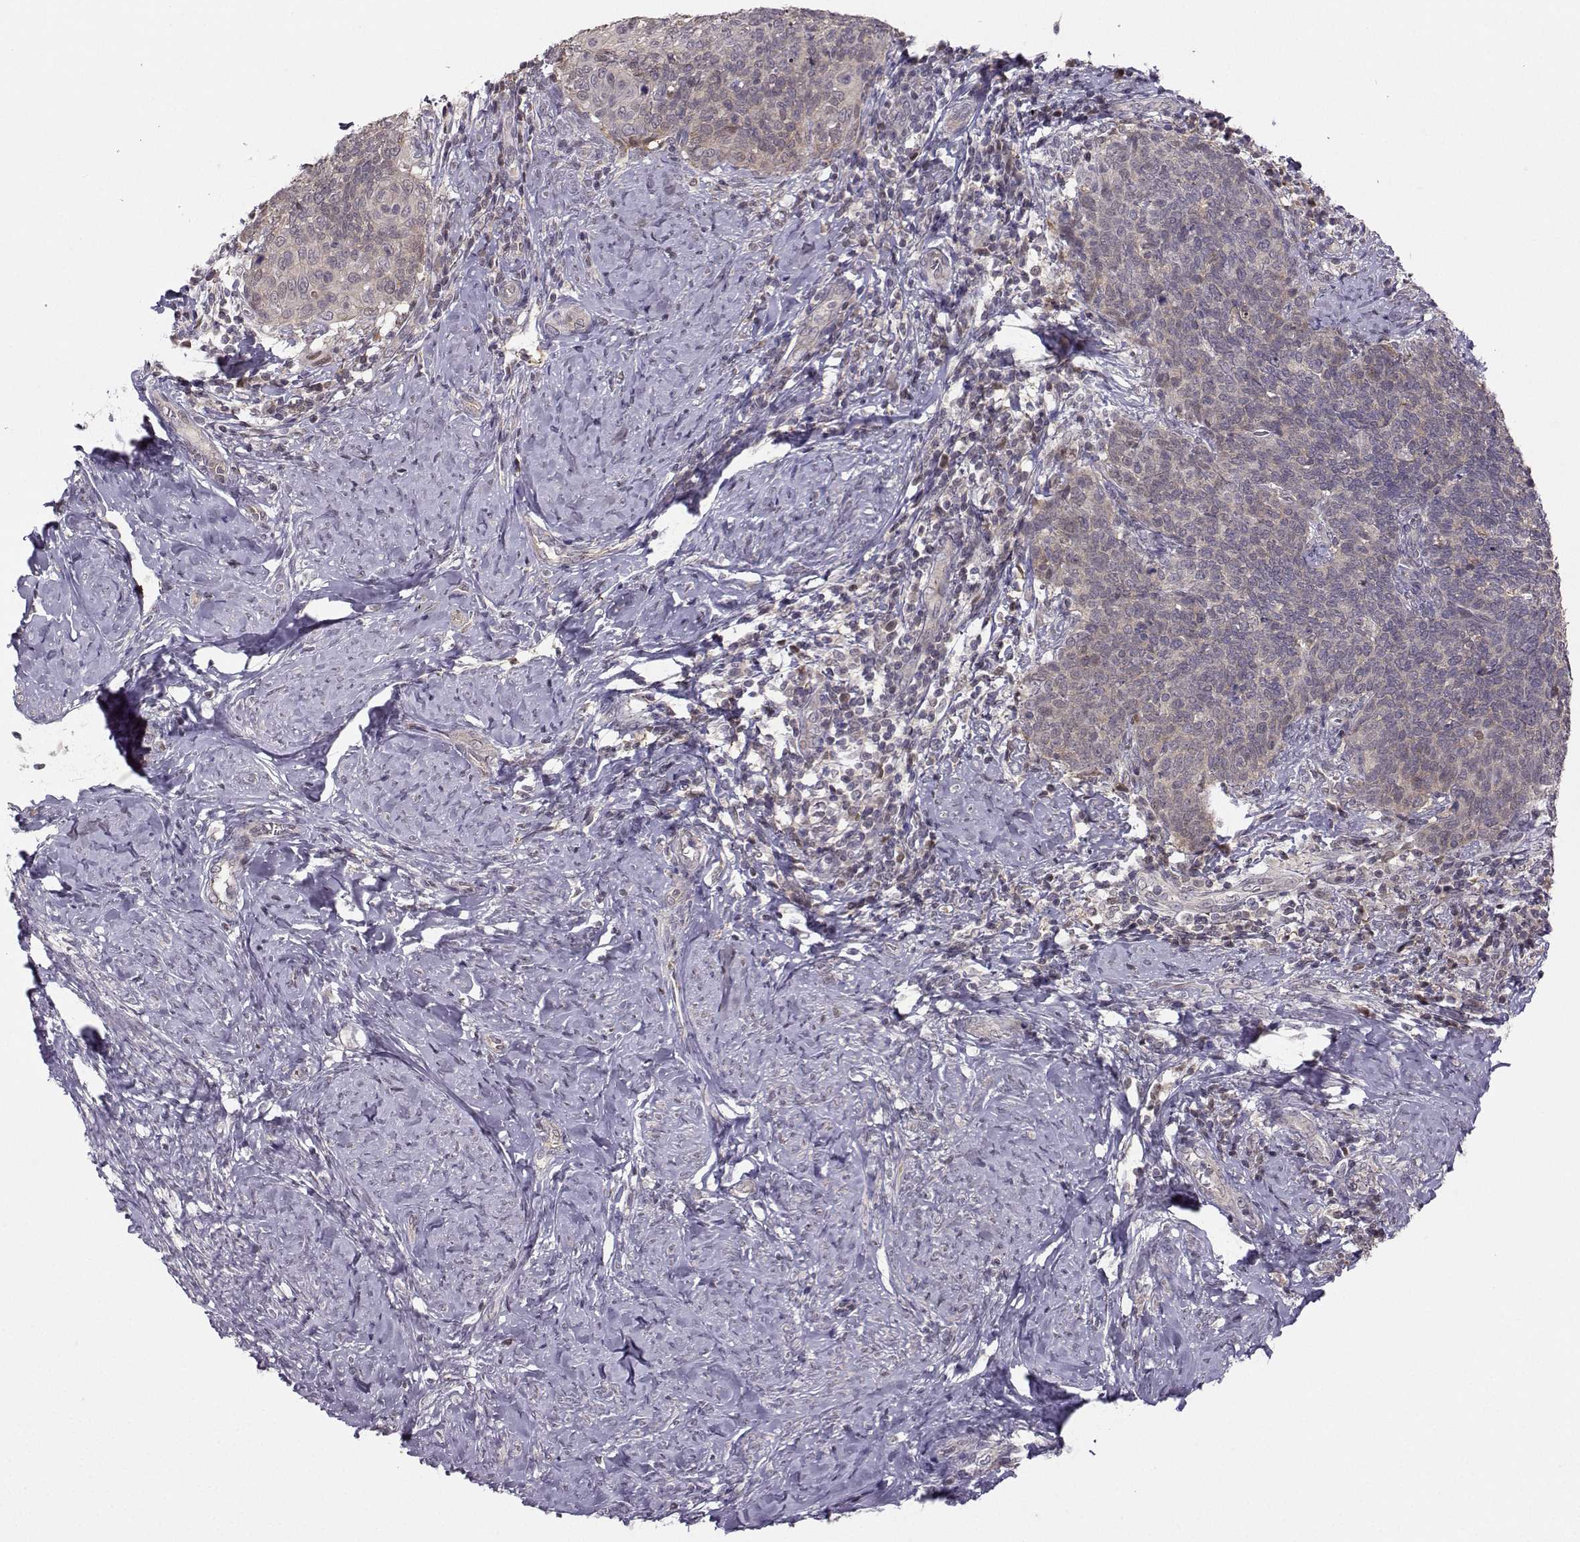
{"staining": {"intensity": "negative", "quantity": "none", "location": "none"}, "tissue": "cervical cancer", "cell_type": "Tumor cells", "image_type": "cancer", "snomed": [{"axis": "morphology", "description": "Normal tissue, NOS"}, {"axis": "morphology", "description": "Squamous cell carcinoma, NOS"}, {"axis": "topography", "description": "Cervix"}], "caption": "High magnification brightfield microscopy of cervical cancer (squamous cell carcinoma) stained with DAB (3,3'-diaminobenzidine) (brown) and counterstained with hematoxylin (blue): tumor cells show no significant positivity. Nuclei are stained in blue.", "gene": "PKP2", "patient": {"sex": "female", "age": 39}}